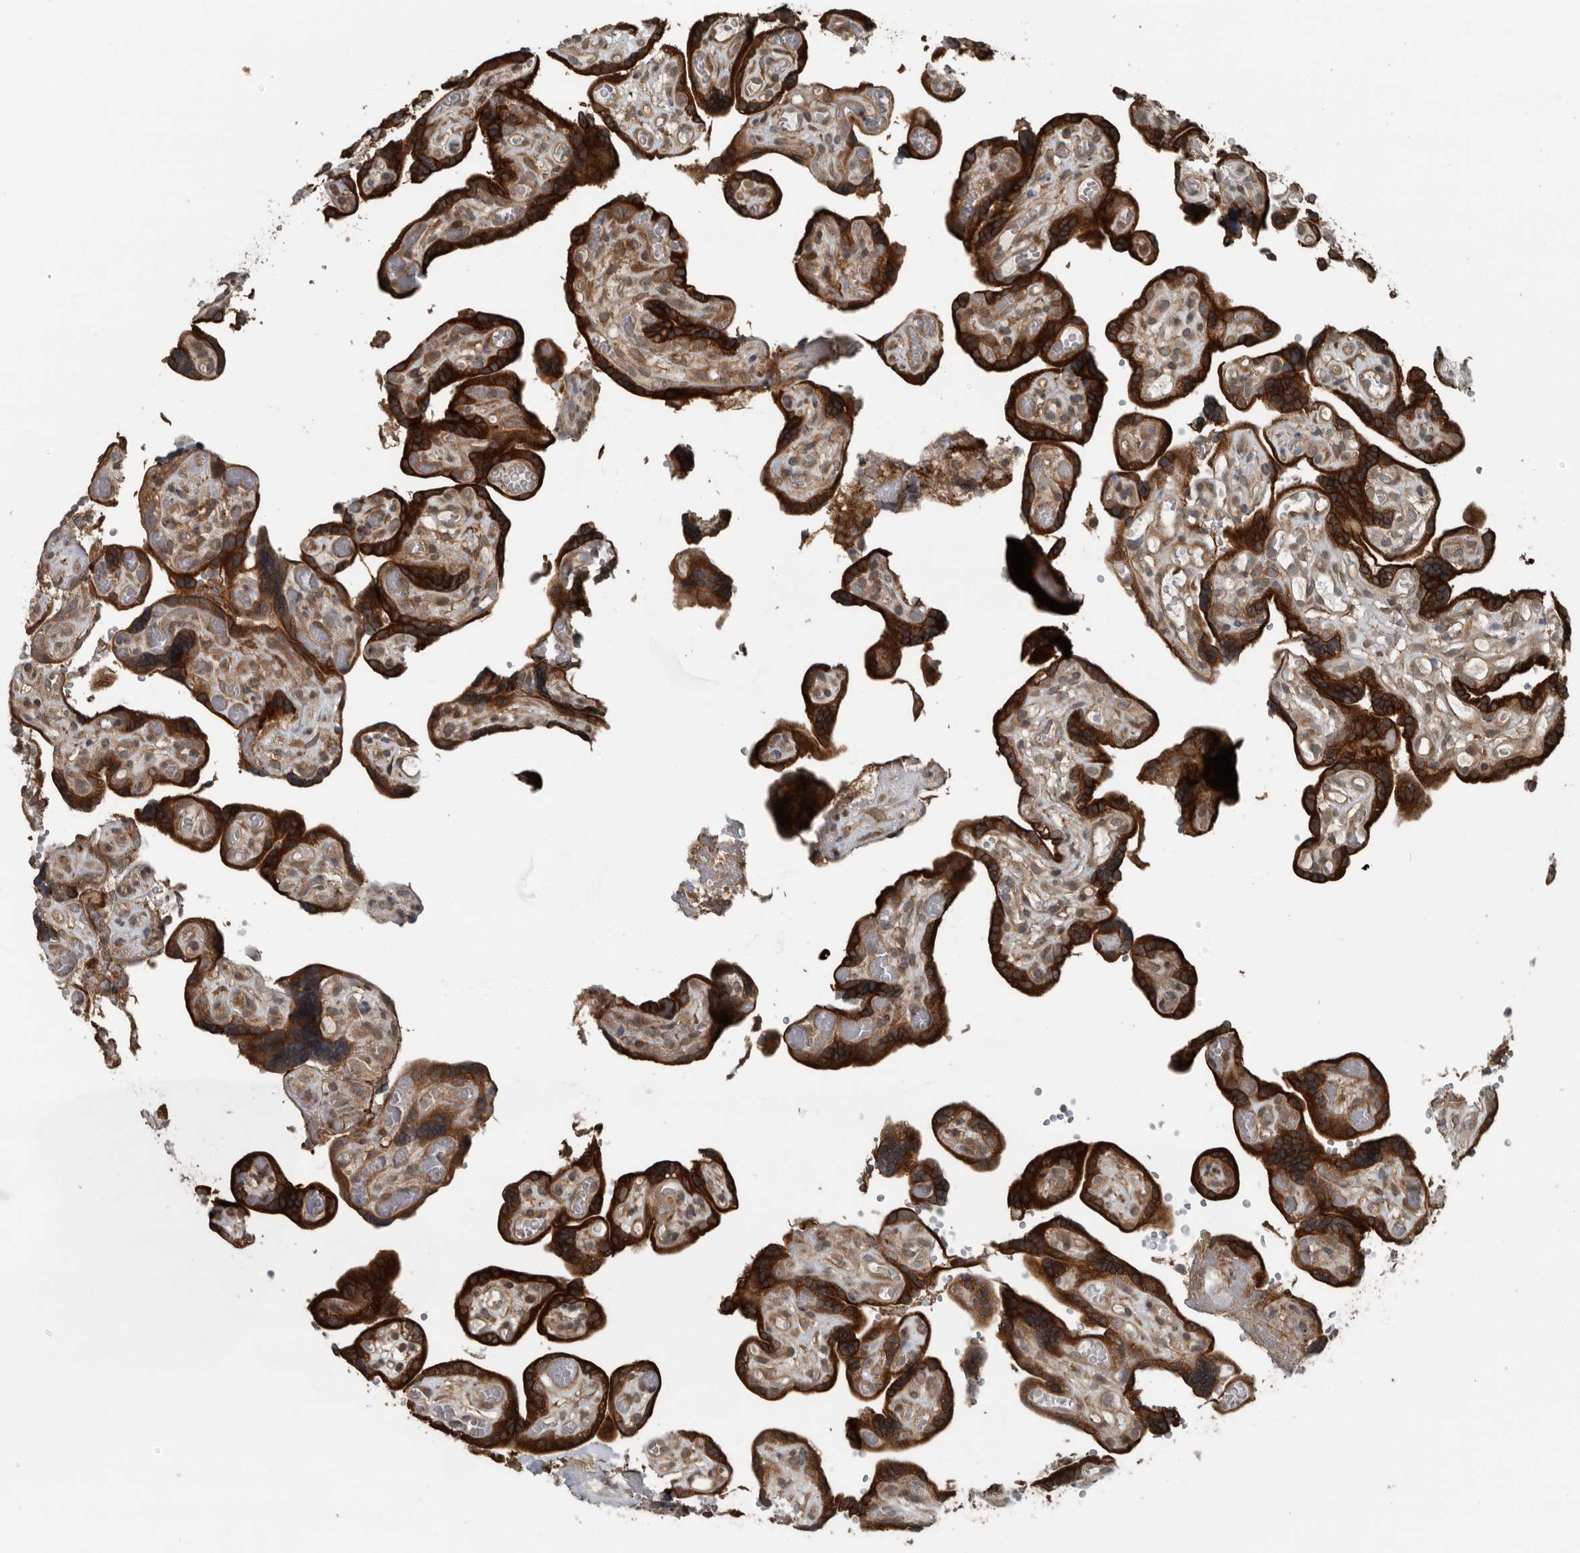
{"staining": {"intensity": "weak", "quantity": ">75%", "location": "cytoplasmic/membranous"}, "tissue": "placenta", "cell_type": "Decidual cells", "image_type": "normal", "snomed": [{"axis": "morphology", "description": "Normal tissue, NOS"}, {"axis": "topography", "description": "Placenta"}], "caption": "Protein analysis of benign placenta reveals weak cytoplasmic/membranous staining in about >75% of decidual cells. The staining was performed using DAB (3,3'-diaminobenzidine), with brown indicating positive protein expression. Nuclei are stained blue with hematoxylin.", "gene": "AMFR", "patient": {"sex": "female", "age": 30}}